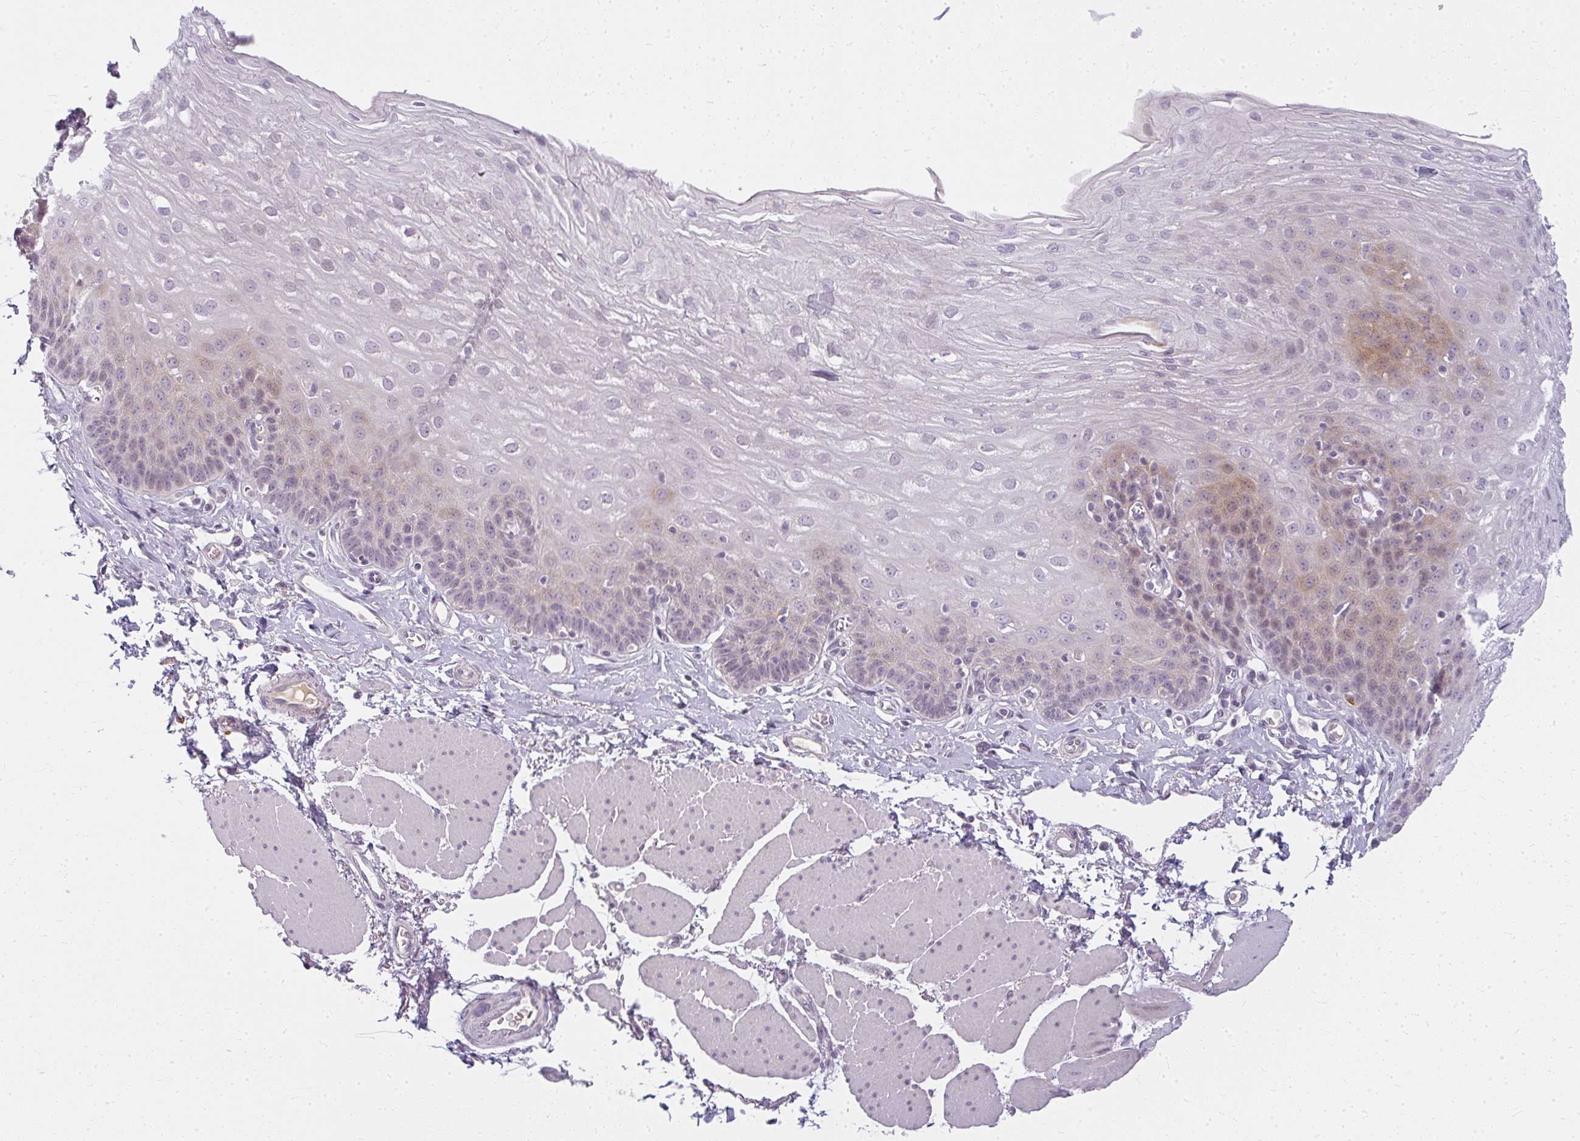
{"staining": {"intensity": "weak", "quantity": "25%-75%", "location": "cytoplasmic/membranous"}, "tissue": "esophagus", "cell_type": "Squamous epithelial cells", "image_type": "normal", "snomed": [{"axis": "morphology", "description": "Normal tissue, NOS"}, {"axis": "topography", "description": "Esophagus"}], "caption": "Immunohistochemistry (IHC) (DAB) staining of unremarkable esophagus shows weak cytoplasmic/membranous protein positivity in approximately 25%-75% of squamous epithelial cells.", "gene": "ZFYVE26", "patient": {"sex": "female", "age": 81}}